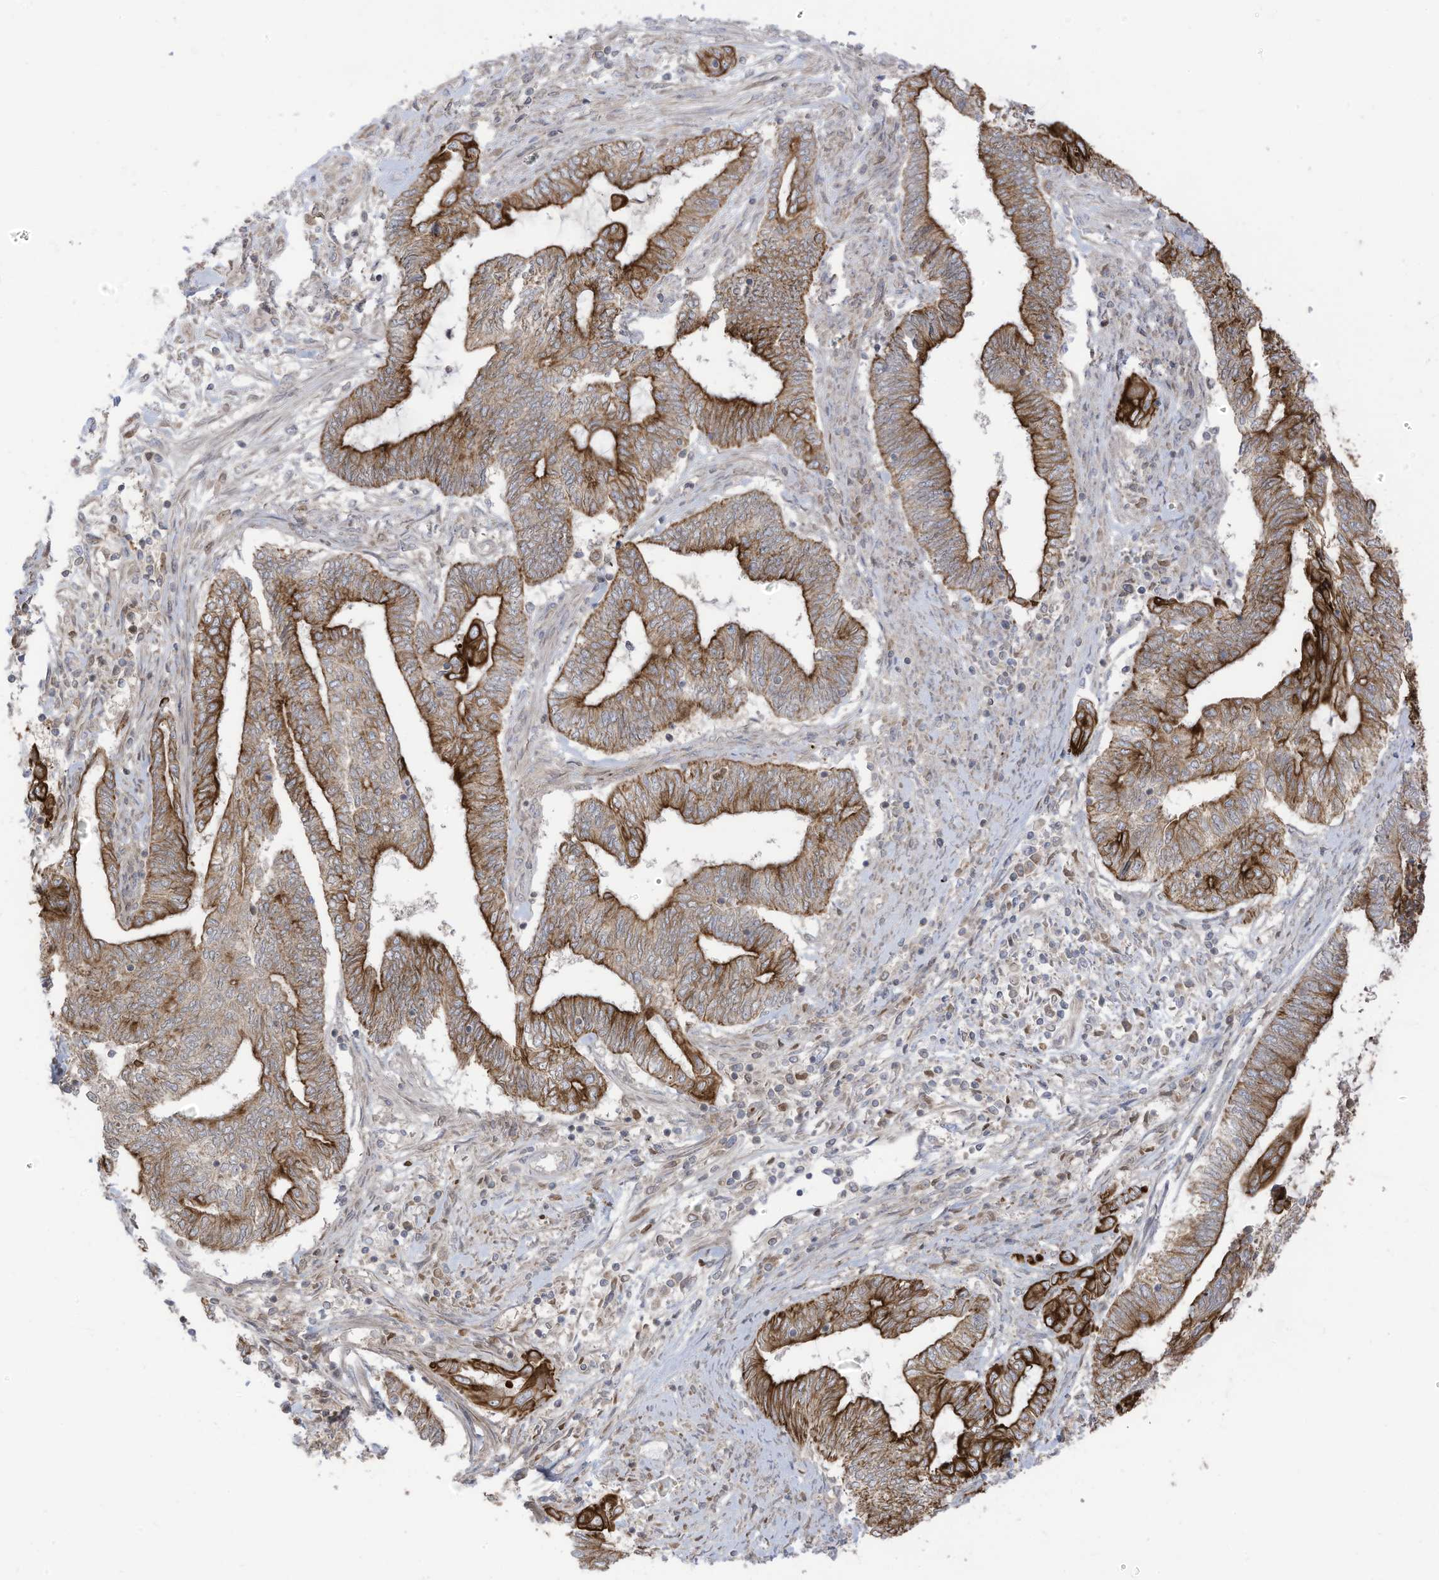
{"staining": {"intensity": "strong", "quantity": "25%-75%", "location": "cytoplasmic/membranous"}, "tissue": "endometrial cancer", "cell_type": "Tumor cells", "image_type": "cancer", "snomed": [{"axis": "morphology", "description": "Adenocarcinoma, NOS"}, {"axis": "topography", "description": "Uterus"}, {"axis": "topography", "description": "Endometrium"}], "caption": "This is a histology image of immunohistochemistry staining of endometrial adenocarcinoma, which shows strong positivity in the cytoplasmic/membranous of tumor cells.", "gene": "CGAS", "patient": {"sex": "female", "age": 70}}